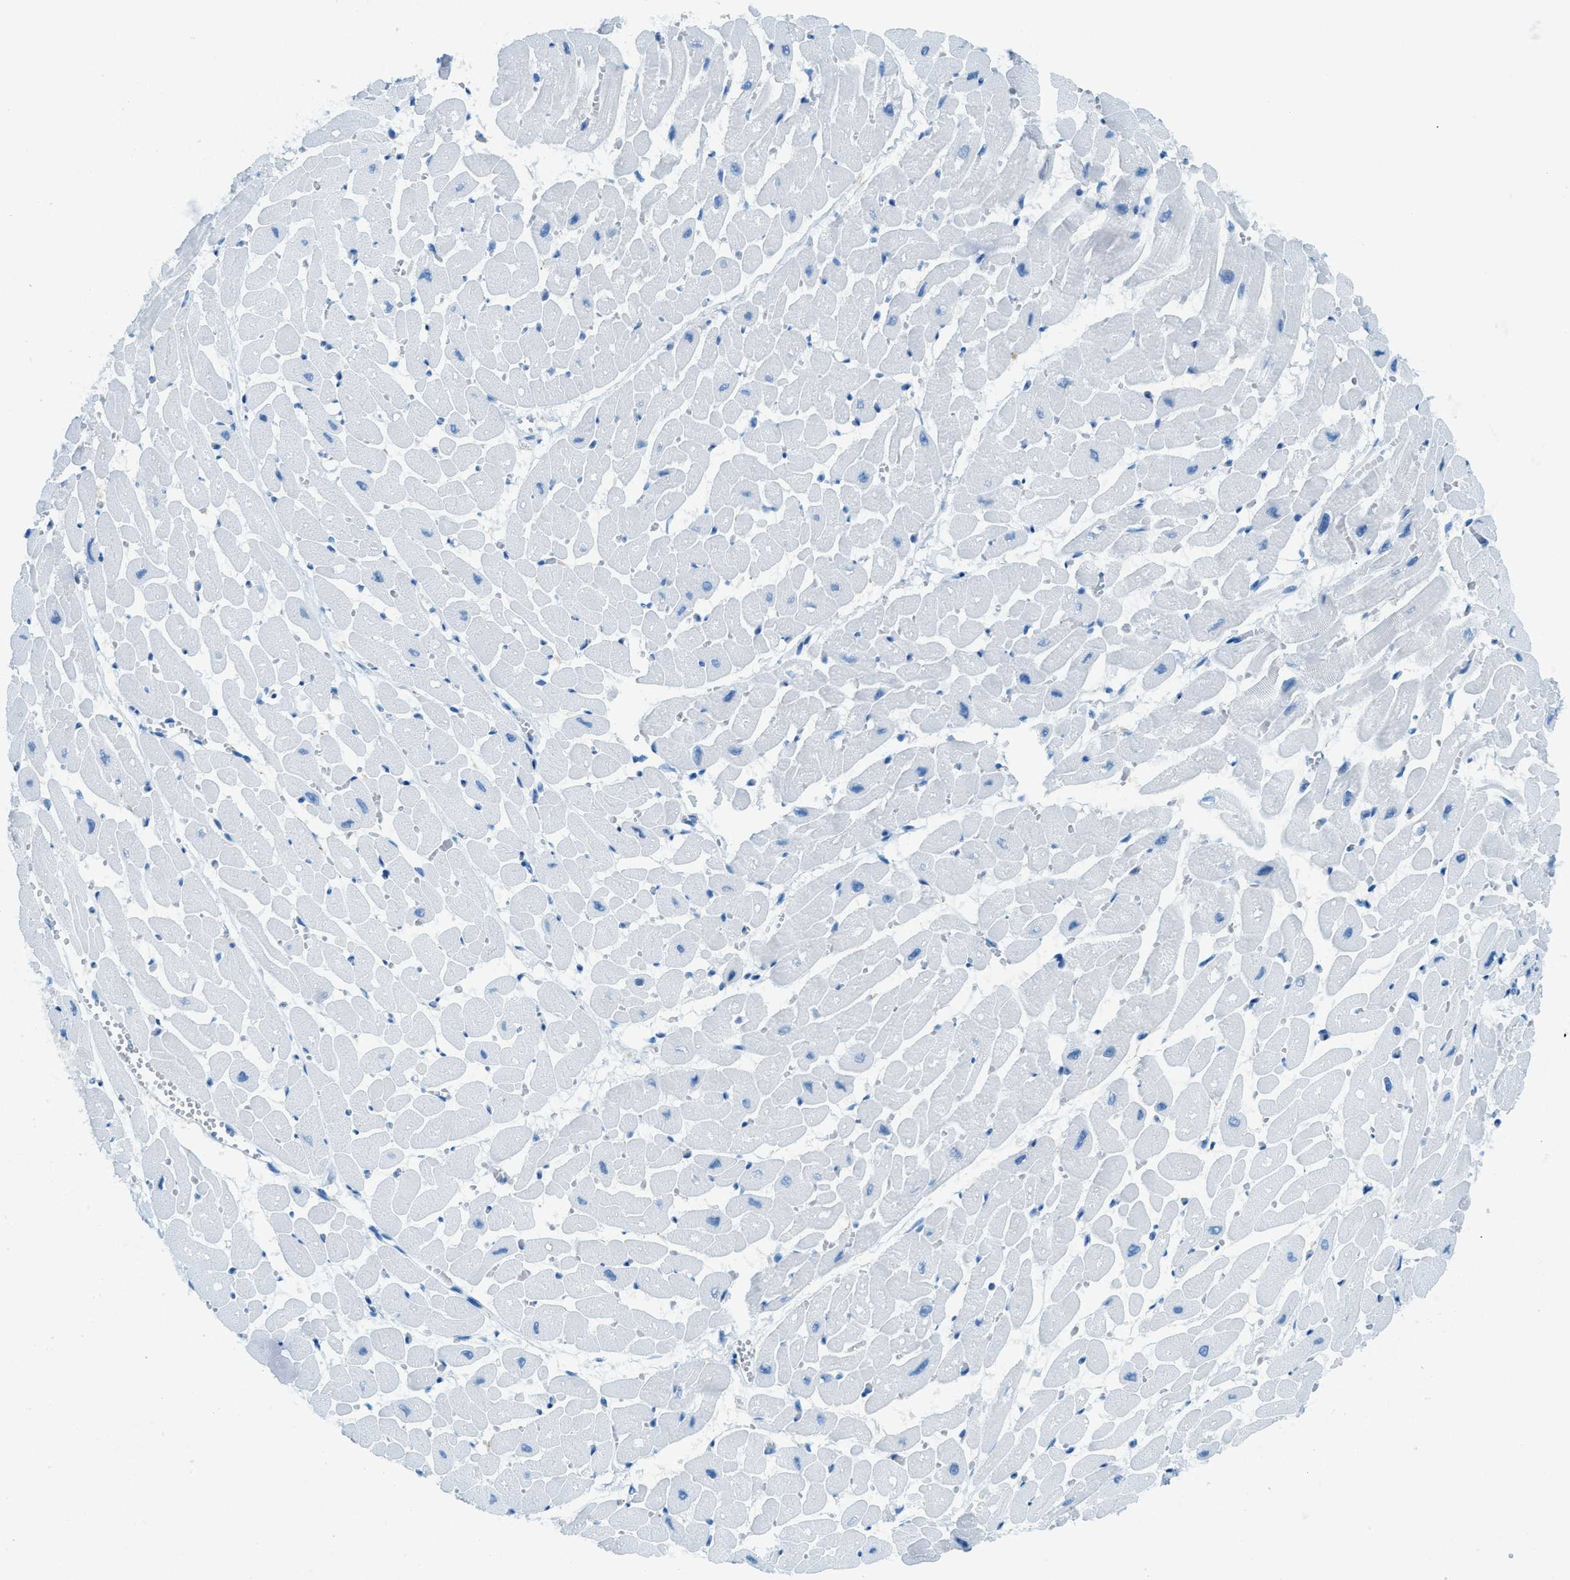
{"staining": {"intensity": "negative", "quantity": "none", "location": "none"}, "tissue": "heart muscle", "cell_type": "Cardiomyocytes", "image_type": "normal", "snomed": [{"axis": "morphology", "description": "Normal tissue, NOS"}, {"axis": "topography", "description": "Heart"}], "caption": "Image shows no protein staining in cardiomyocytes of benign heart muscle.", "gene": "C21orf62", "patient": {"sex": "male", "age": 45}}